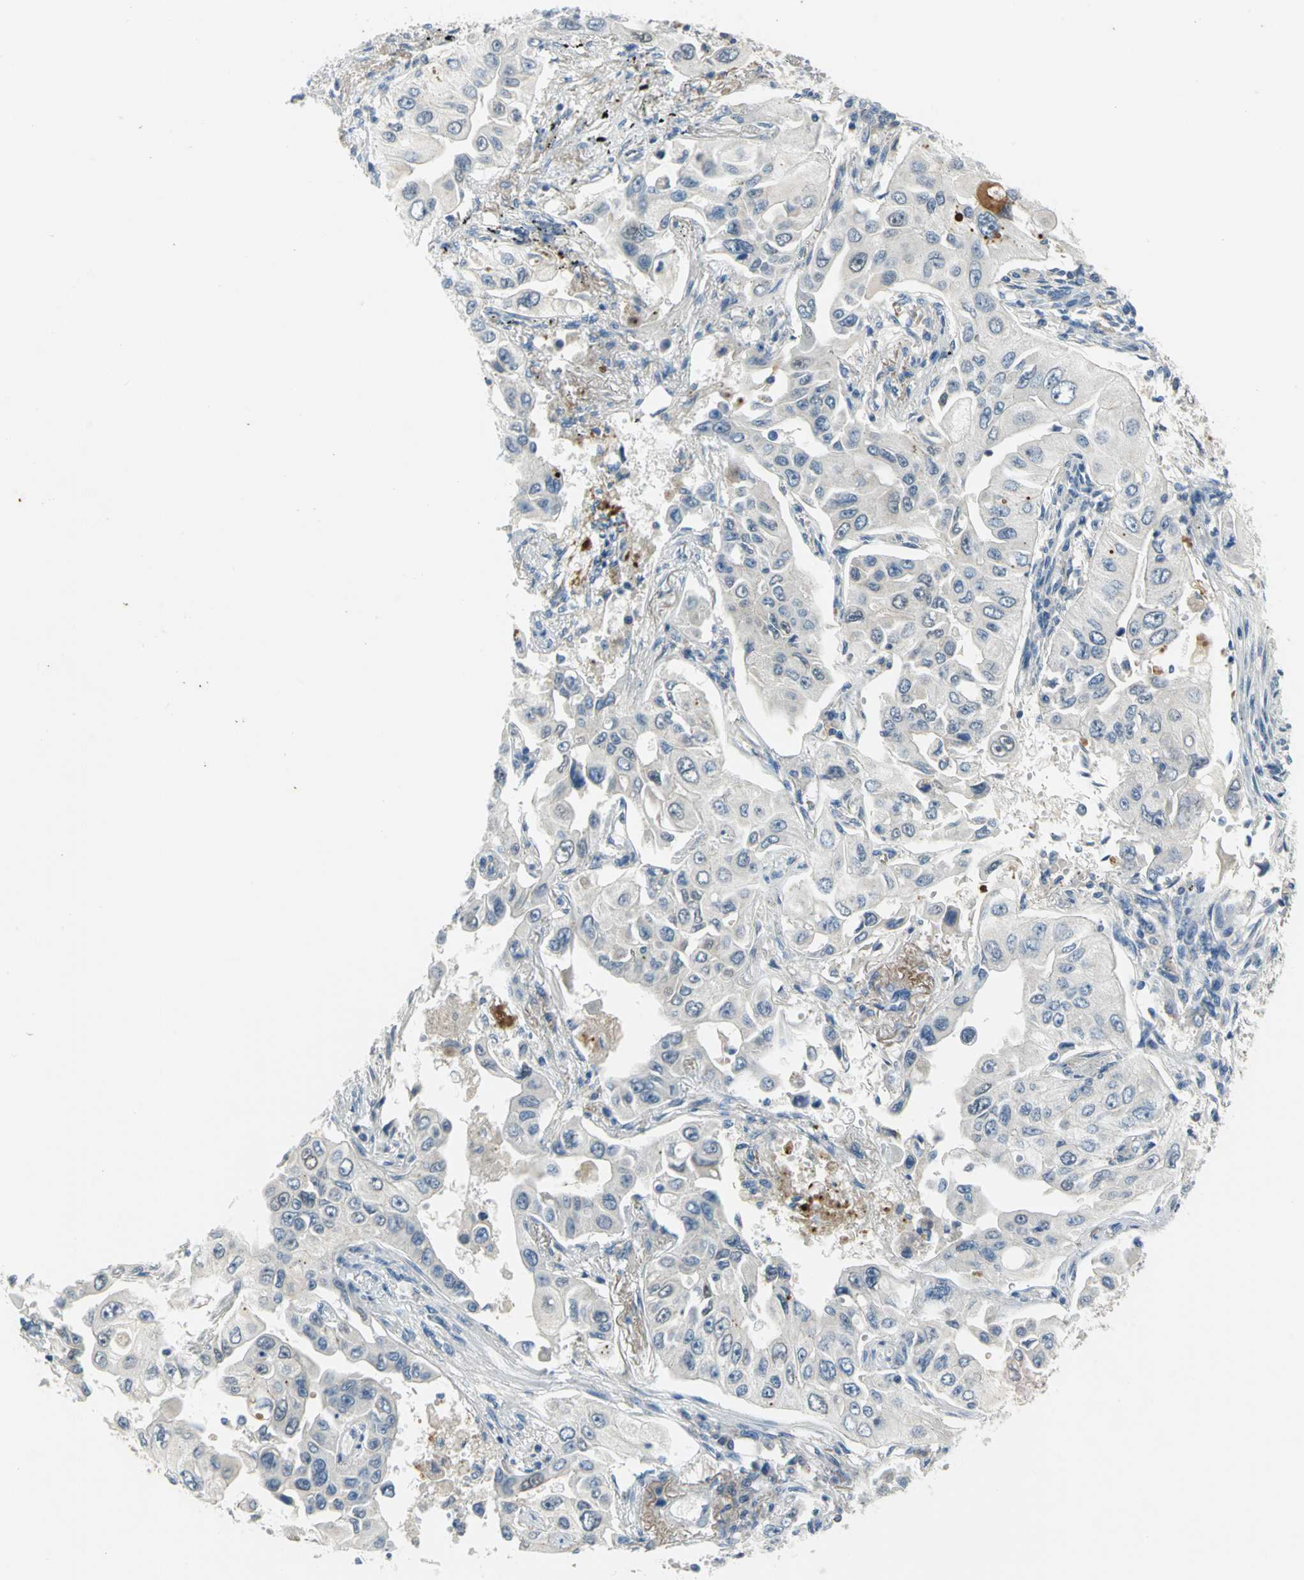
{"staining": {"intensity": "negative", "quantity": "none", "location": "none"}, "tissue": "lung cancer", "cell_type": "Tumor cells", "image_type": "cancer", "snomed": [{"axis": "morphology", "description": "Adenocarcinoma, NOS"}, {"axis": "topography", "description": "Lung"}], "caption": "DAB immunohistochemical staining of human lung cancer (adenocarcinoma) displays no significant positivity in tumor cells.", "gene": "ZIC1", "patient": {"sex": "male", "age": 84}}